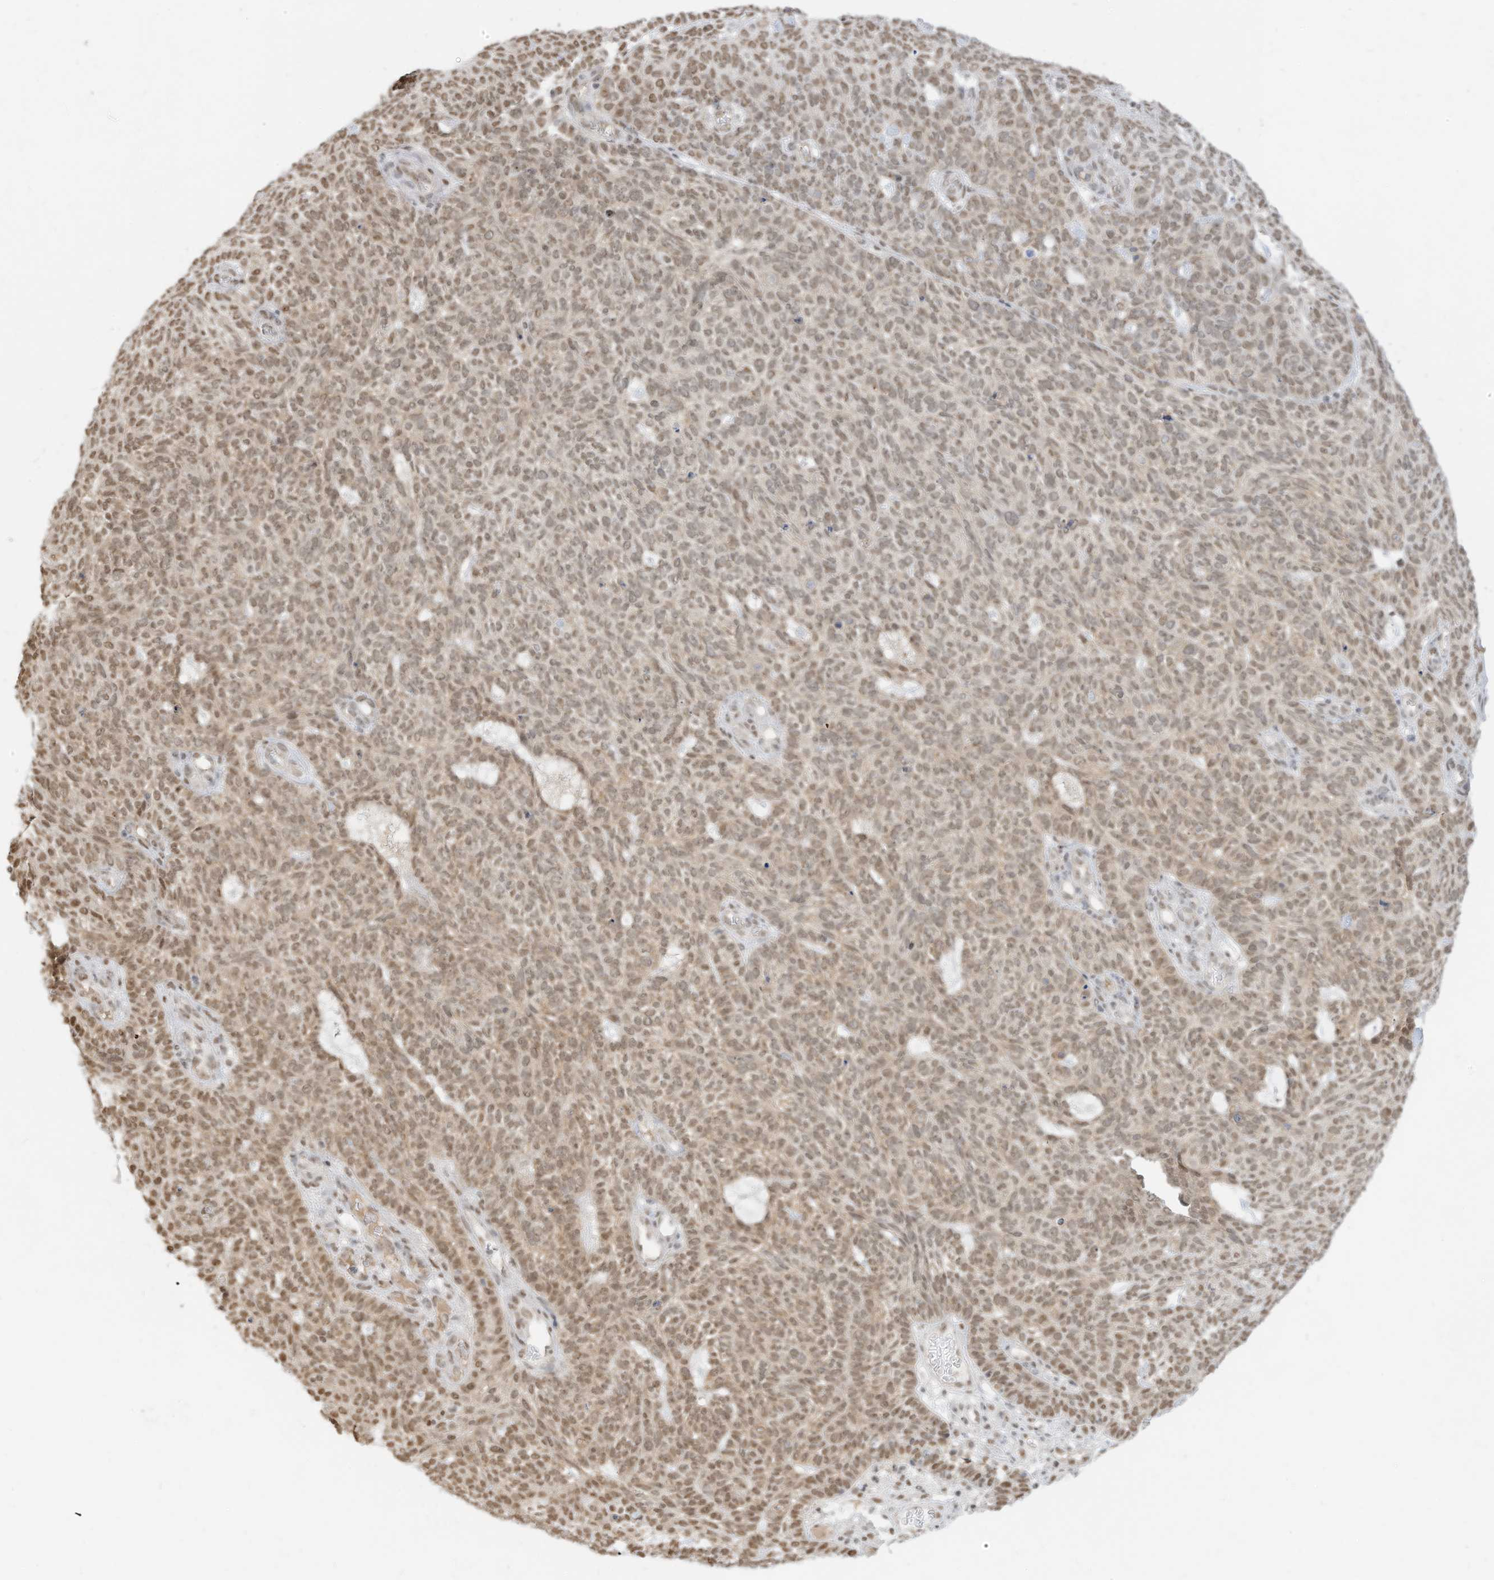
{"staining": {"intensity": "weak", "quantity": ">75%", "location": "nuclear"}, "tissue": "skin cancer", "cell_type": "Tumor cells", "image_type": "cancer", "snomed": [{"axis": "morphology", "description": "Squamous cell carcinoma, NOS"}, {"axis": "topography", "description": "Skin"}], "caption": "Tumor cells display low levels of weak nuclear positivity in approximately >75% of cells in skin cancer.", "gene": "NHSL1", "patient": {"sex": "female", "age": 90}}